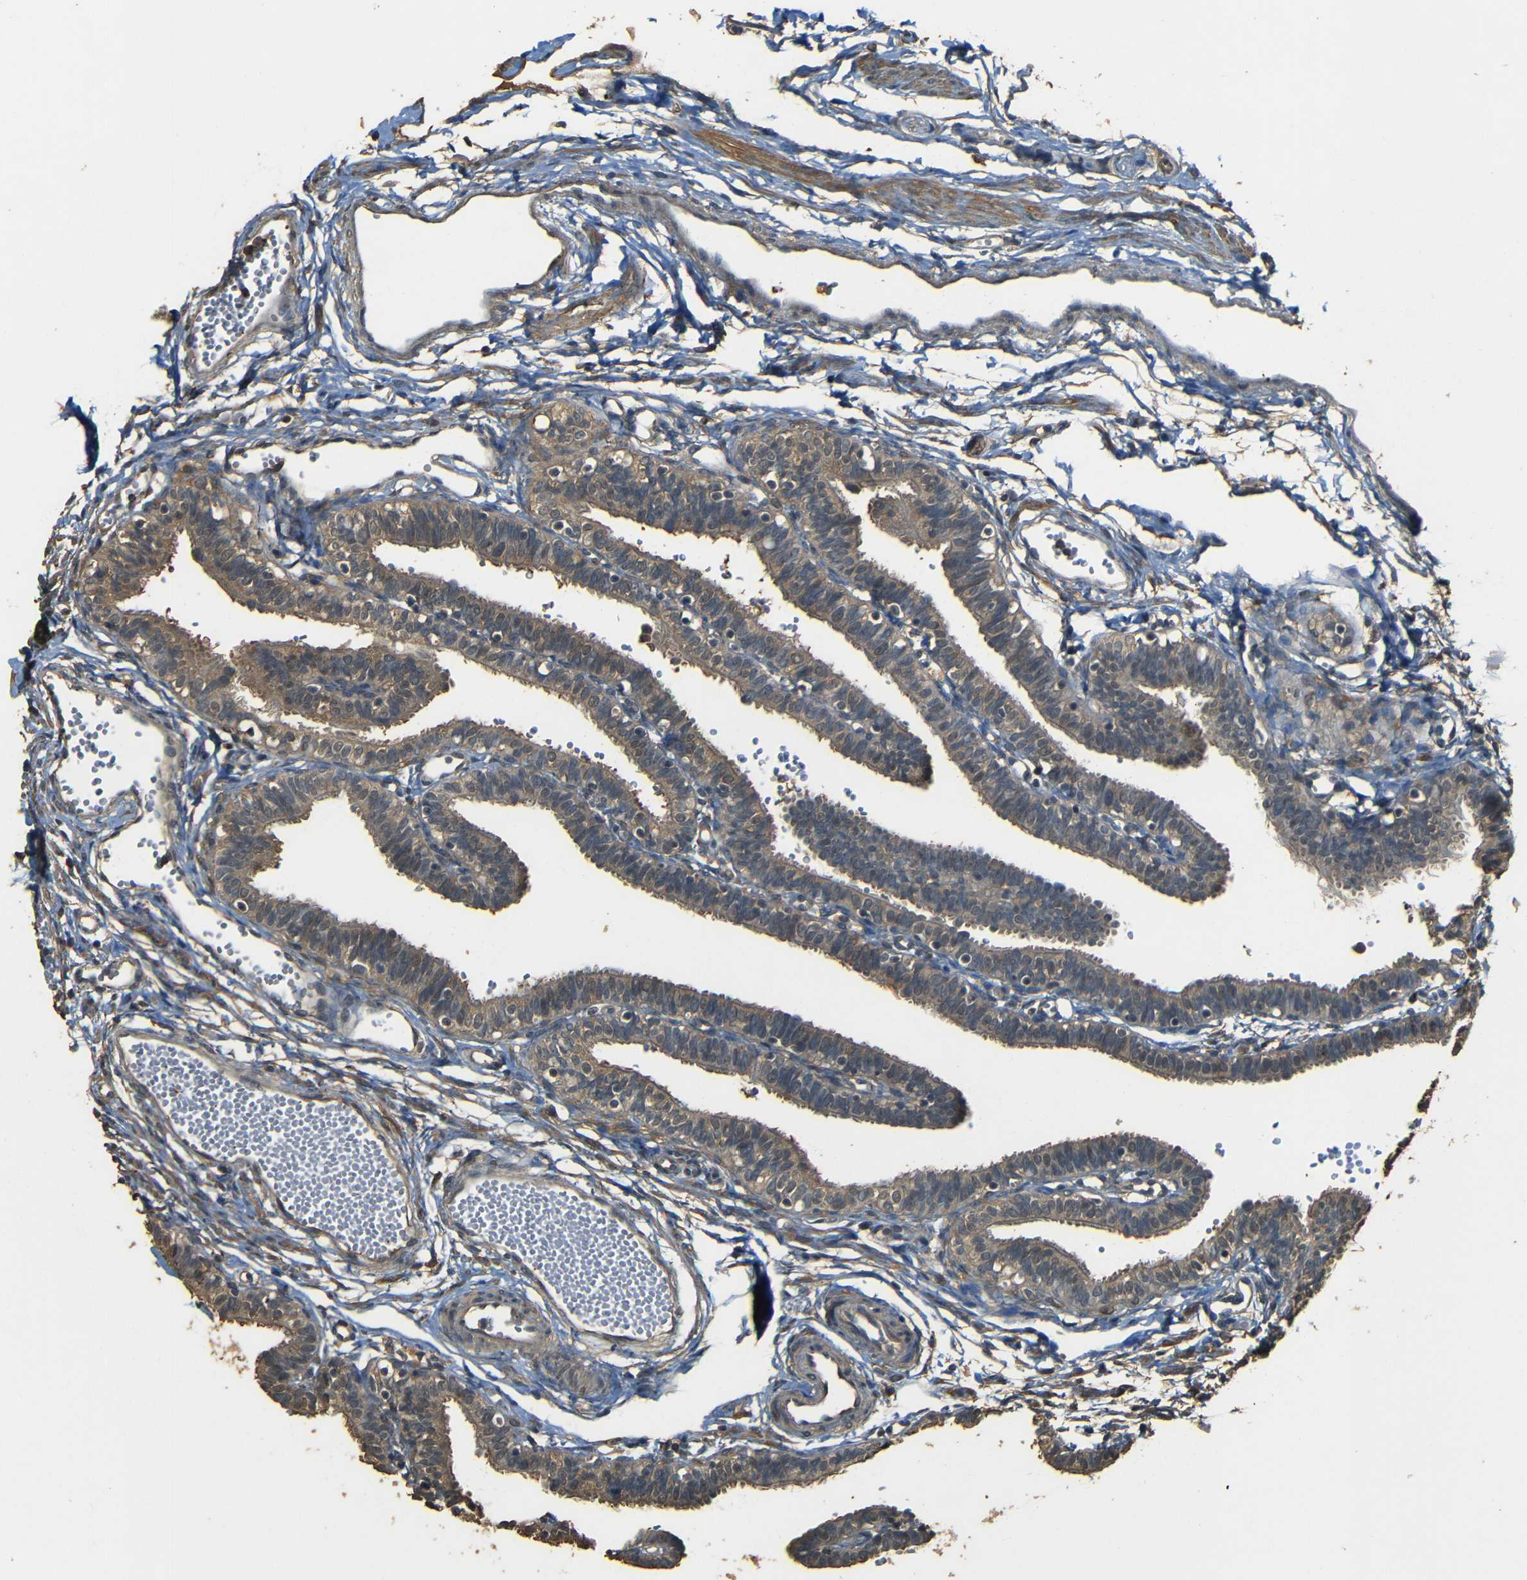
{"staining": {"intensity": "moderate", "quantity": ">75%", "location": "cytoplasmic/membranous"}, "tissue": "fallopian tube", "cell_type": "Glandular cells", "image_type": "normal", "snomed": [{"axis": "morphology", "description": "Normal tissue, NOS"}, {"axis": "topography", "description": "Fallopian tube"}, {"axis": "topography", "description": "Placenta"}], "caption": "This photomicrograph shows immunohistochemistry (IHC) staining of unremarkable human fallopian tube, with medium moderate cytoplasmic/membranous staining in approximately >75% of glandular cells.", "gene": "PDE5A", "patient": {"sex": "female", "age": 34}}